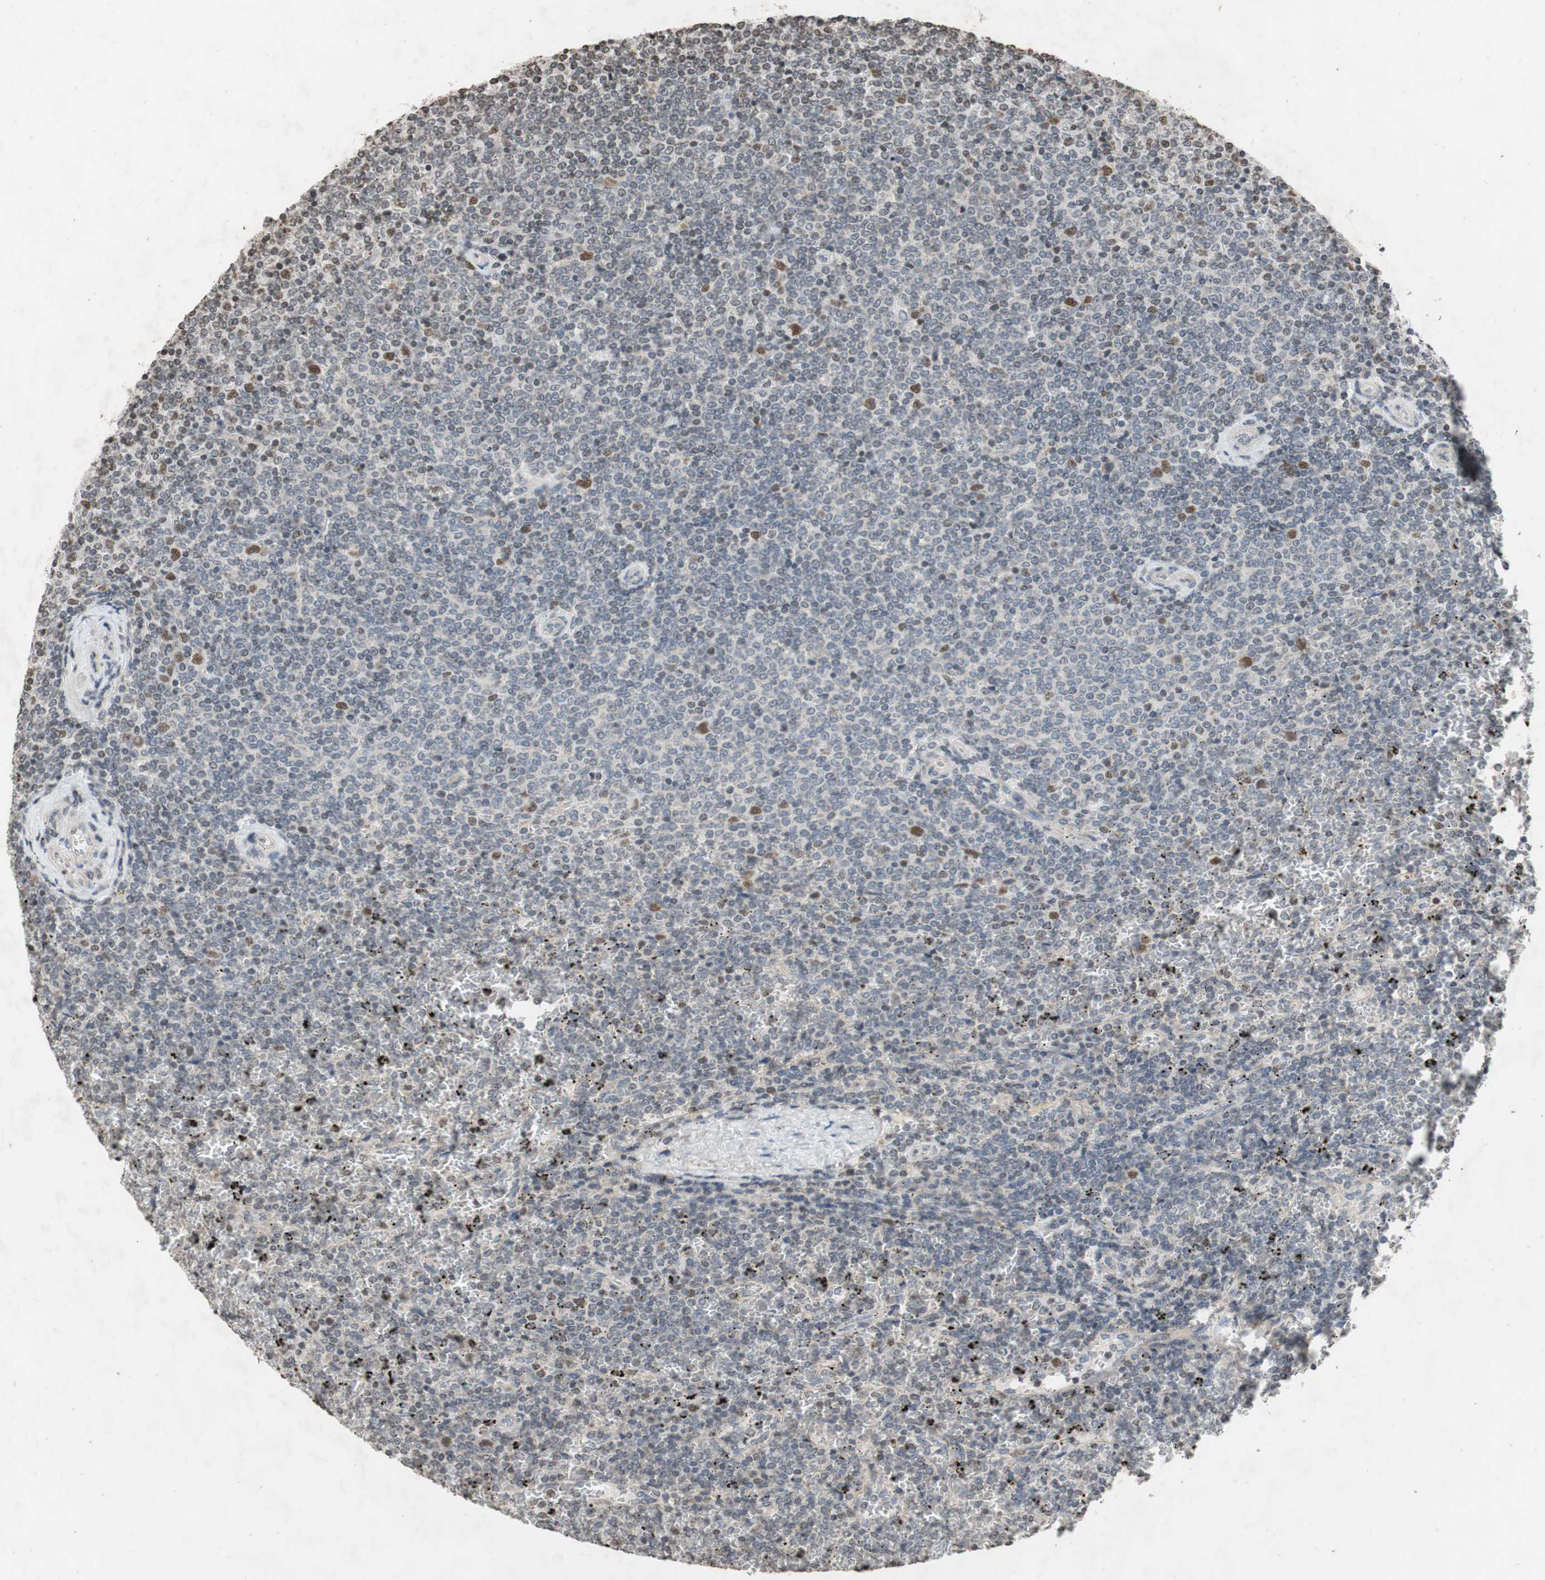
{"staining": {"intensity": "moderate", "quantity": "<25%", "location": "nuclear"}, "tissue": "lymphoma", "cell_type": "Tumor cells", "image_type": "cancer", "snomed": [{"axis": "morphology", "description": "Malignant lymphoma, non-Hodgkin's type, Low grade"}, {"axis": "topography", "description": "Spleen"}], "caption": "Immunohistochemical staining of human lymphoma demonstrates moderate nuclear protein positivity in about <25% of tumor cells.", "gene": "MCM6", "patient": {"sex": "female", "age": 77}}